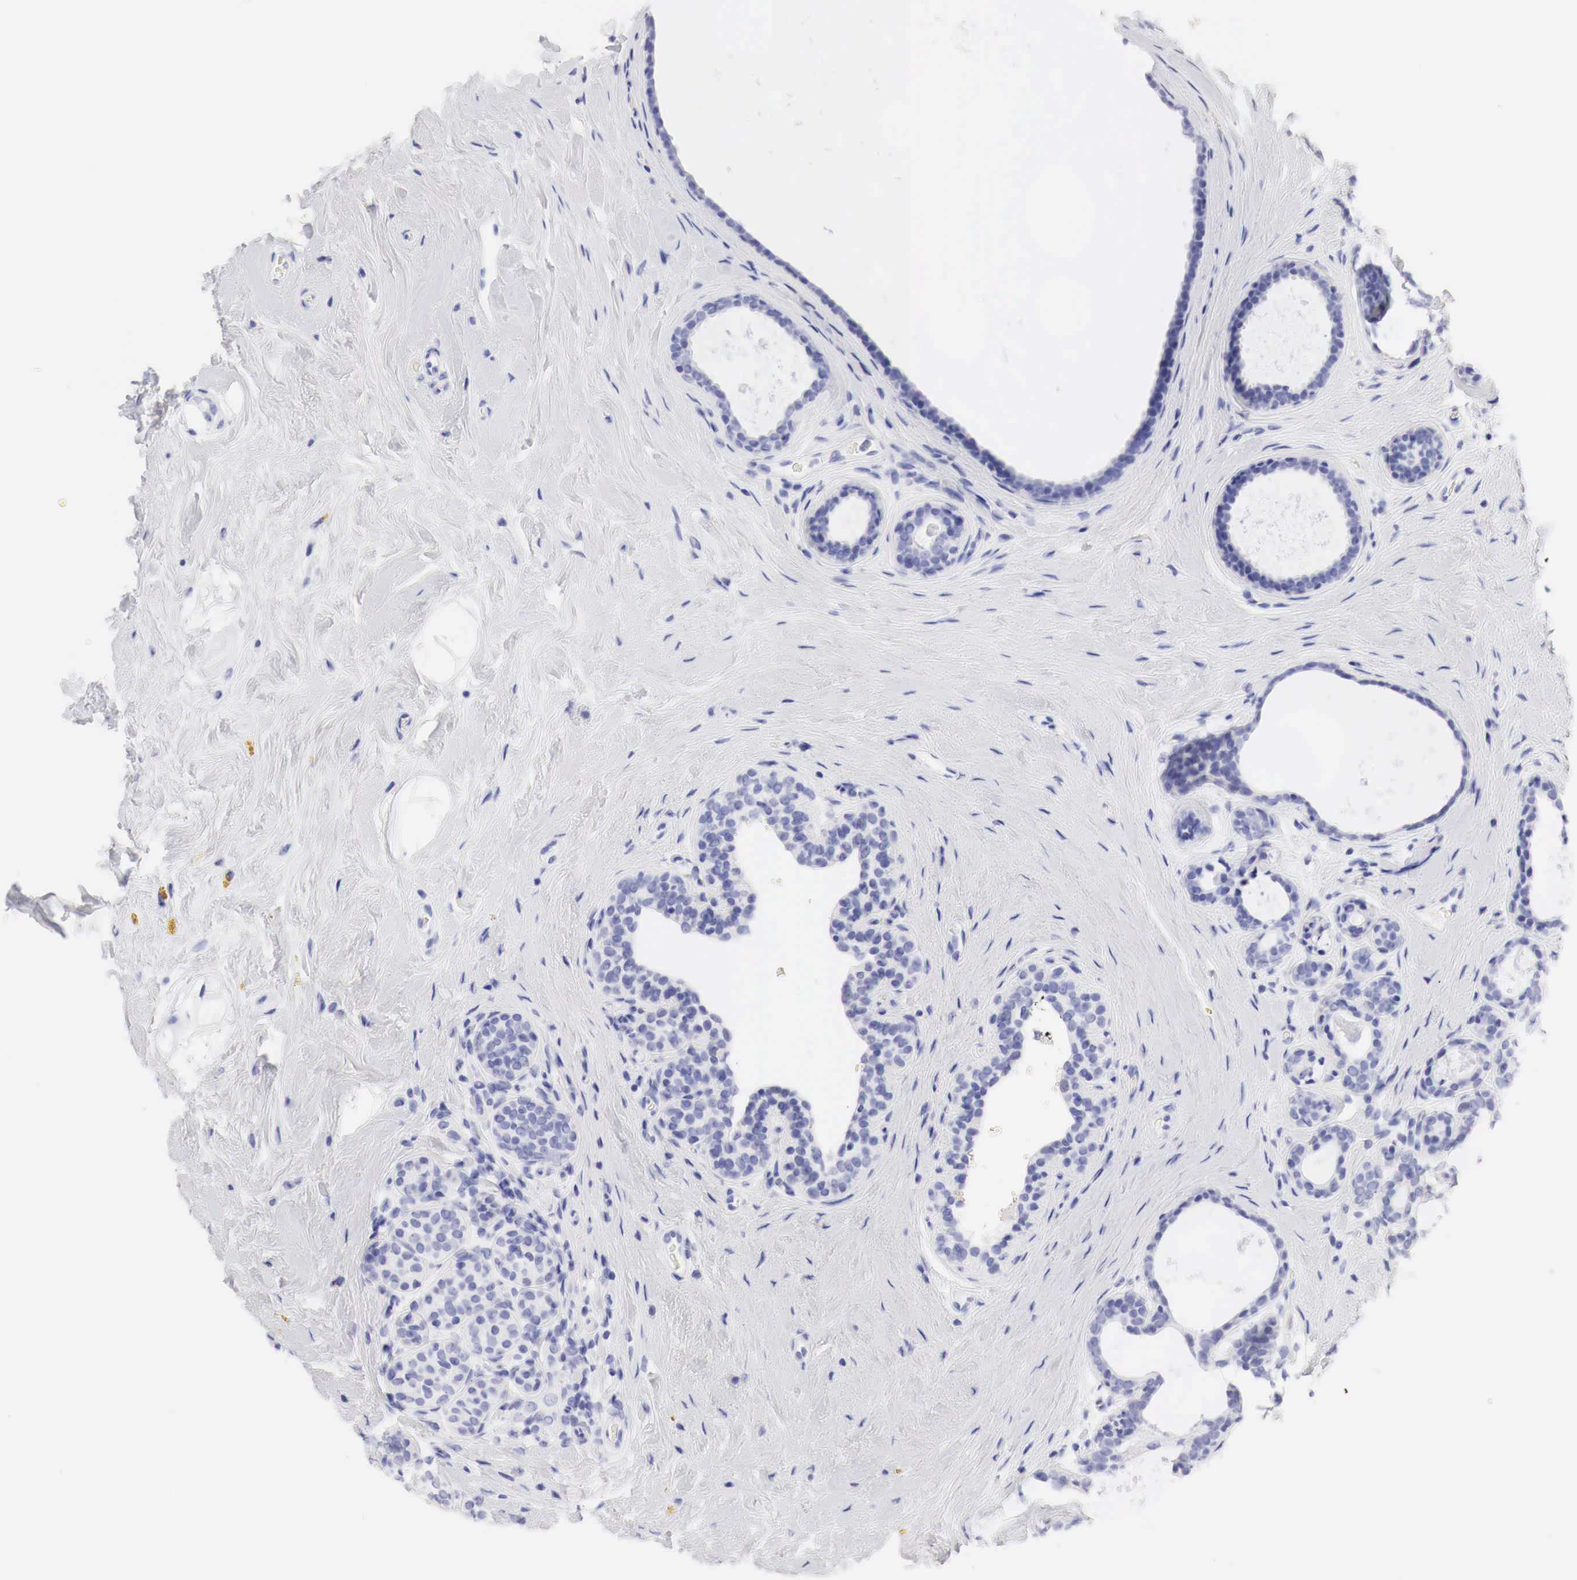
{"staining": {"intensity": "negative", "quantity": "none", "location": "none"}, "tissue": "breast cancer", "cell_type": "Tumor cells", "image_type": "cancer", "snomed": [{"axis": "morphology", "description": "Duct carcinoma"}, {"axis": "topography", "description": "Breast"}], "caption": "Immunohistochemistry (IHC) of breast invasive ductal carcinoma displays no staining in tumor cells.", "gene": "TYR", "patient": {"sex": "female", "age": 72}}